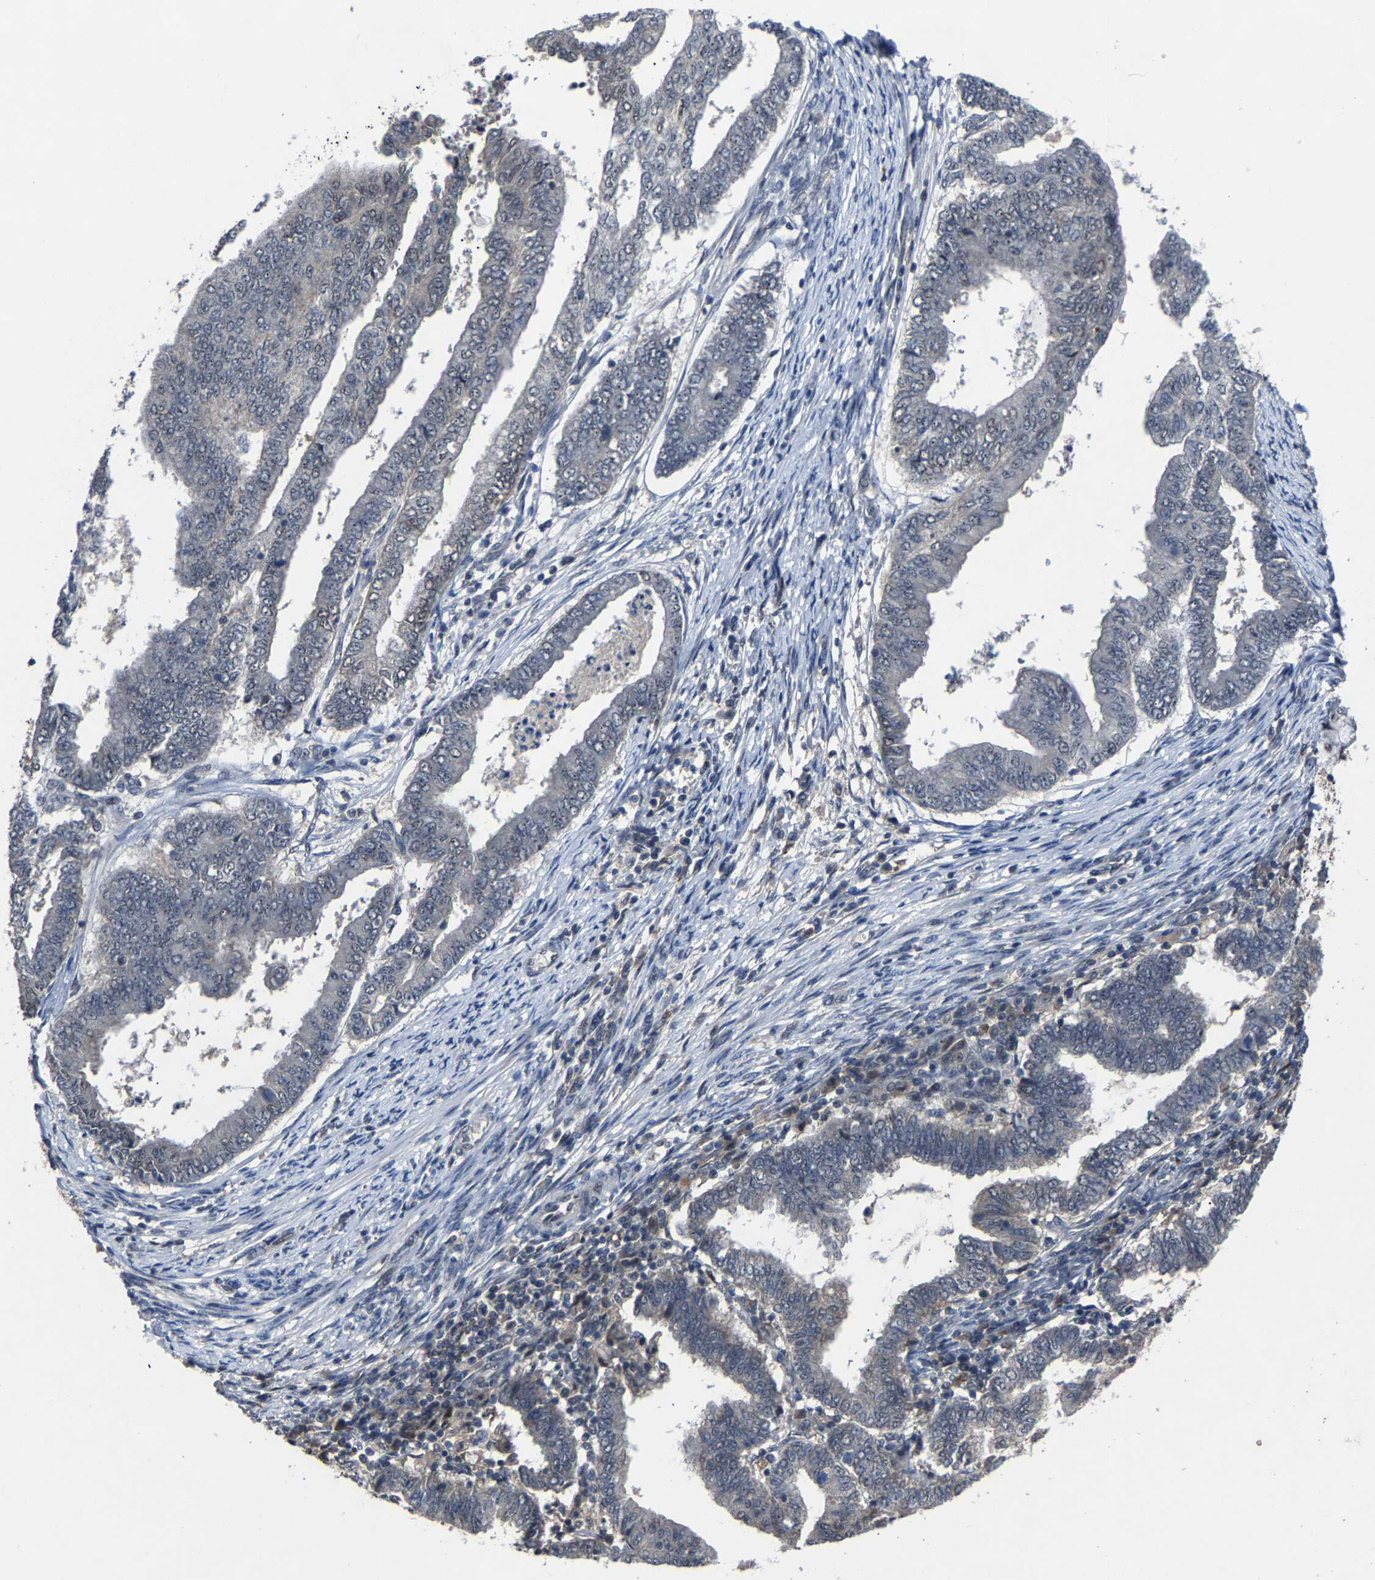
{"staining": {"intensity": "negative", "quantity": "none", "location": "none"}, "tissue": "endometrial cancer", "cell_type": "Tumor cells", "image_type": "cancer", "snomed": [{"axis": "morphology", "description": "Polyp, NOS"}, {"axis": "morphology", "description": "Adenocarcinoma, NOS"}, {"axis": "morphology", "description": "Adenoma, NOS"}, {"axis": "topography", "description": "Endometrium"}], "caption": "DAB (3,3'-diaminobenzidine) immunohistochemical staining of human endometrial polyp exhibits no significant staining in tumor cells.", "gene": "LSM8", "patient": {"sex": "female", "age": 79}}